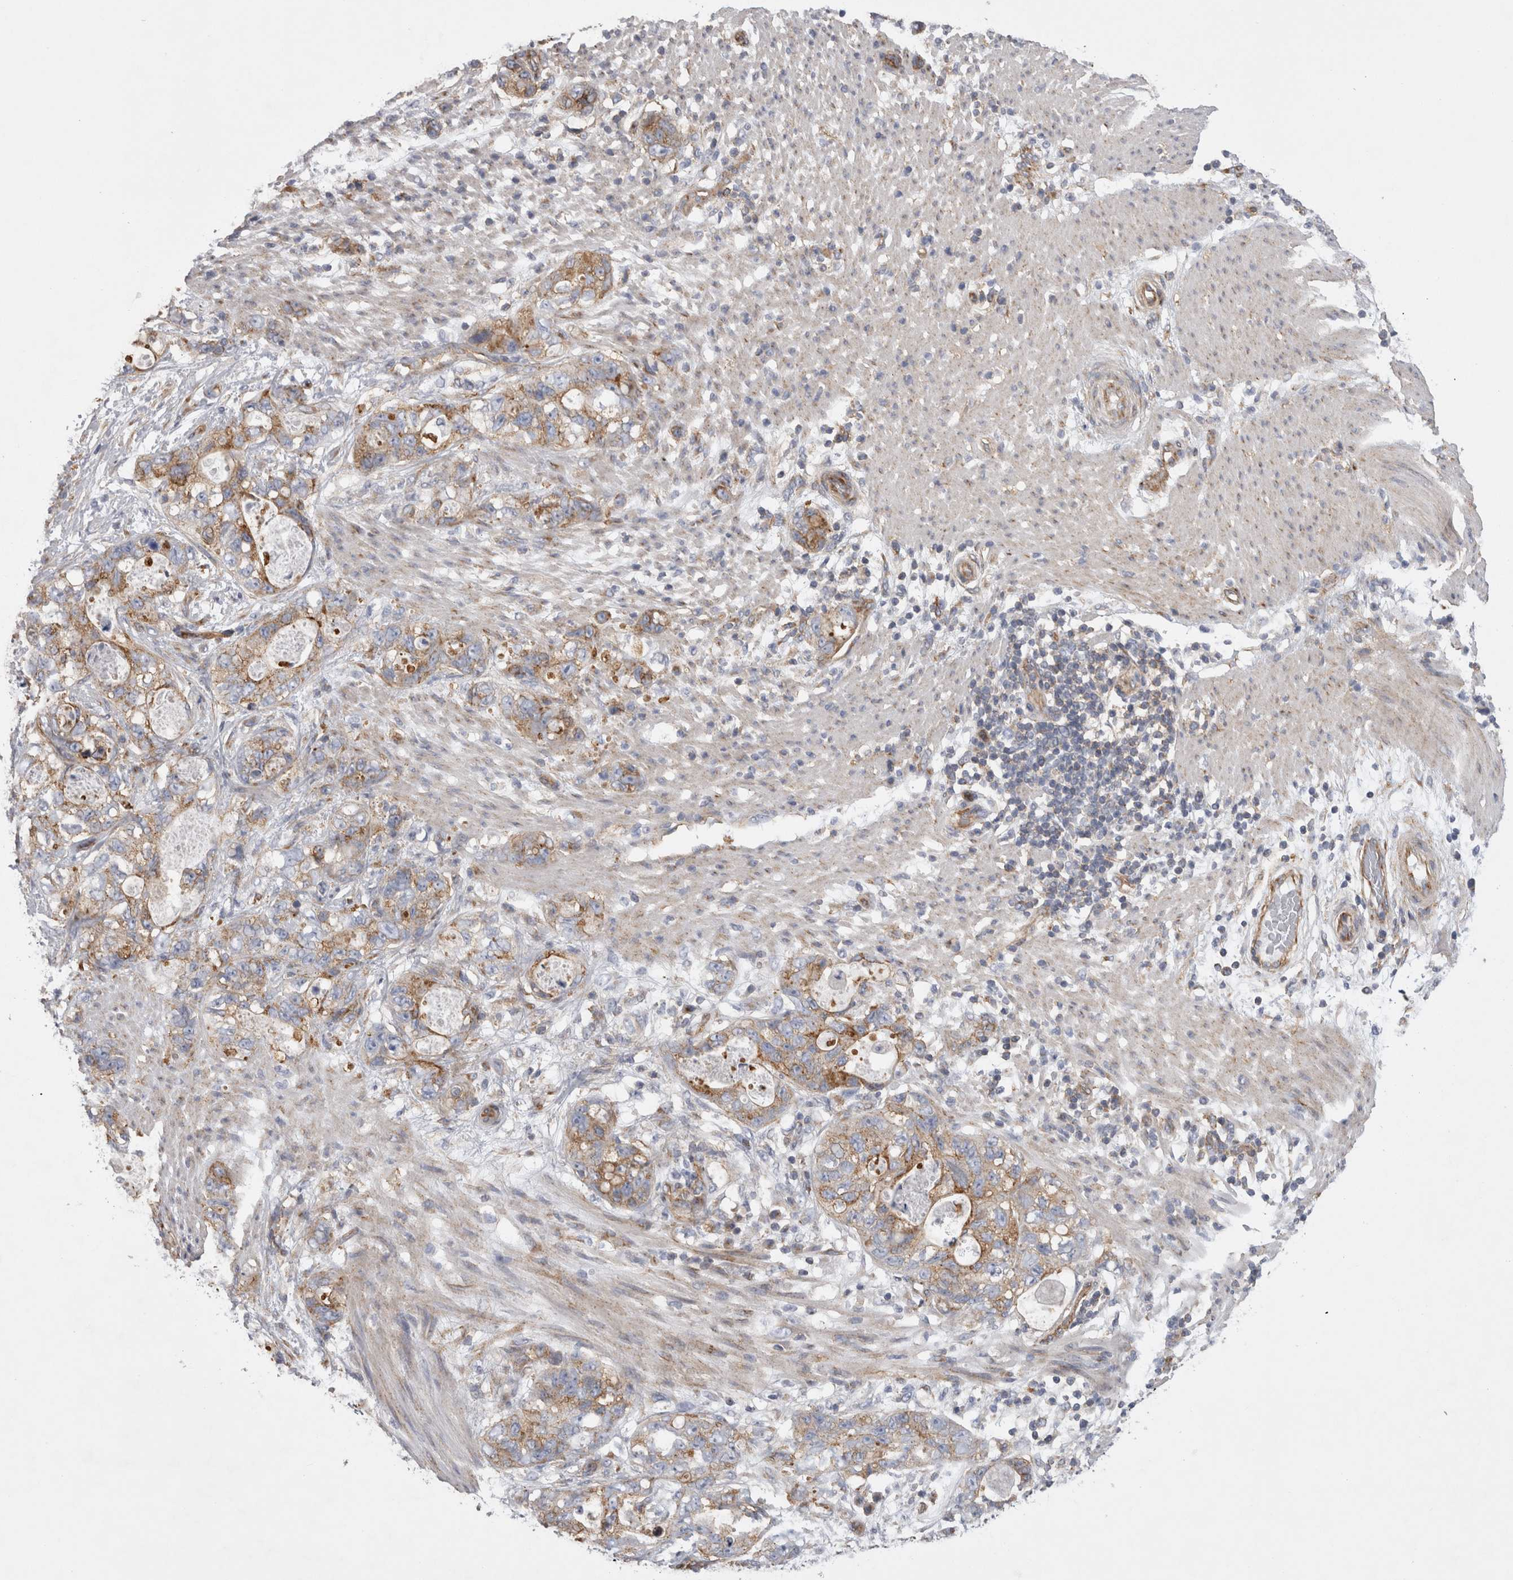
{"staining": {"intensity": "moderate", "quantity": ">75%", "location": "cytoplasmic/membranous"}, "tissue": "stomach cancer", "cell_type": "Tumor cells", "image_type": "cancer", "snomed": [{"axis": "morphology", "description": "Normal tissue, NOS"}, {"axis": "morphology", "description": "Adenocarcinoma, NOS"}, {"axis": "topography", "description": "Stomach"}], "caption": "The image shows staining of adenocarcinoma (stomach), revealing moderate cytoplasmic/membranous protein expression (brown color) within tumor cells. (DAB (3,3'-diaminobenzidine) = brown stain, brightfield microscopy at high magnification).", "gene": "ATXN3", "patient": {"sex": "female", "age": 89}}